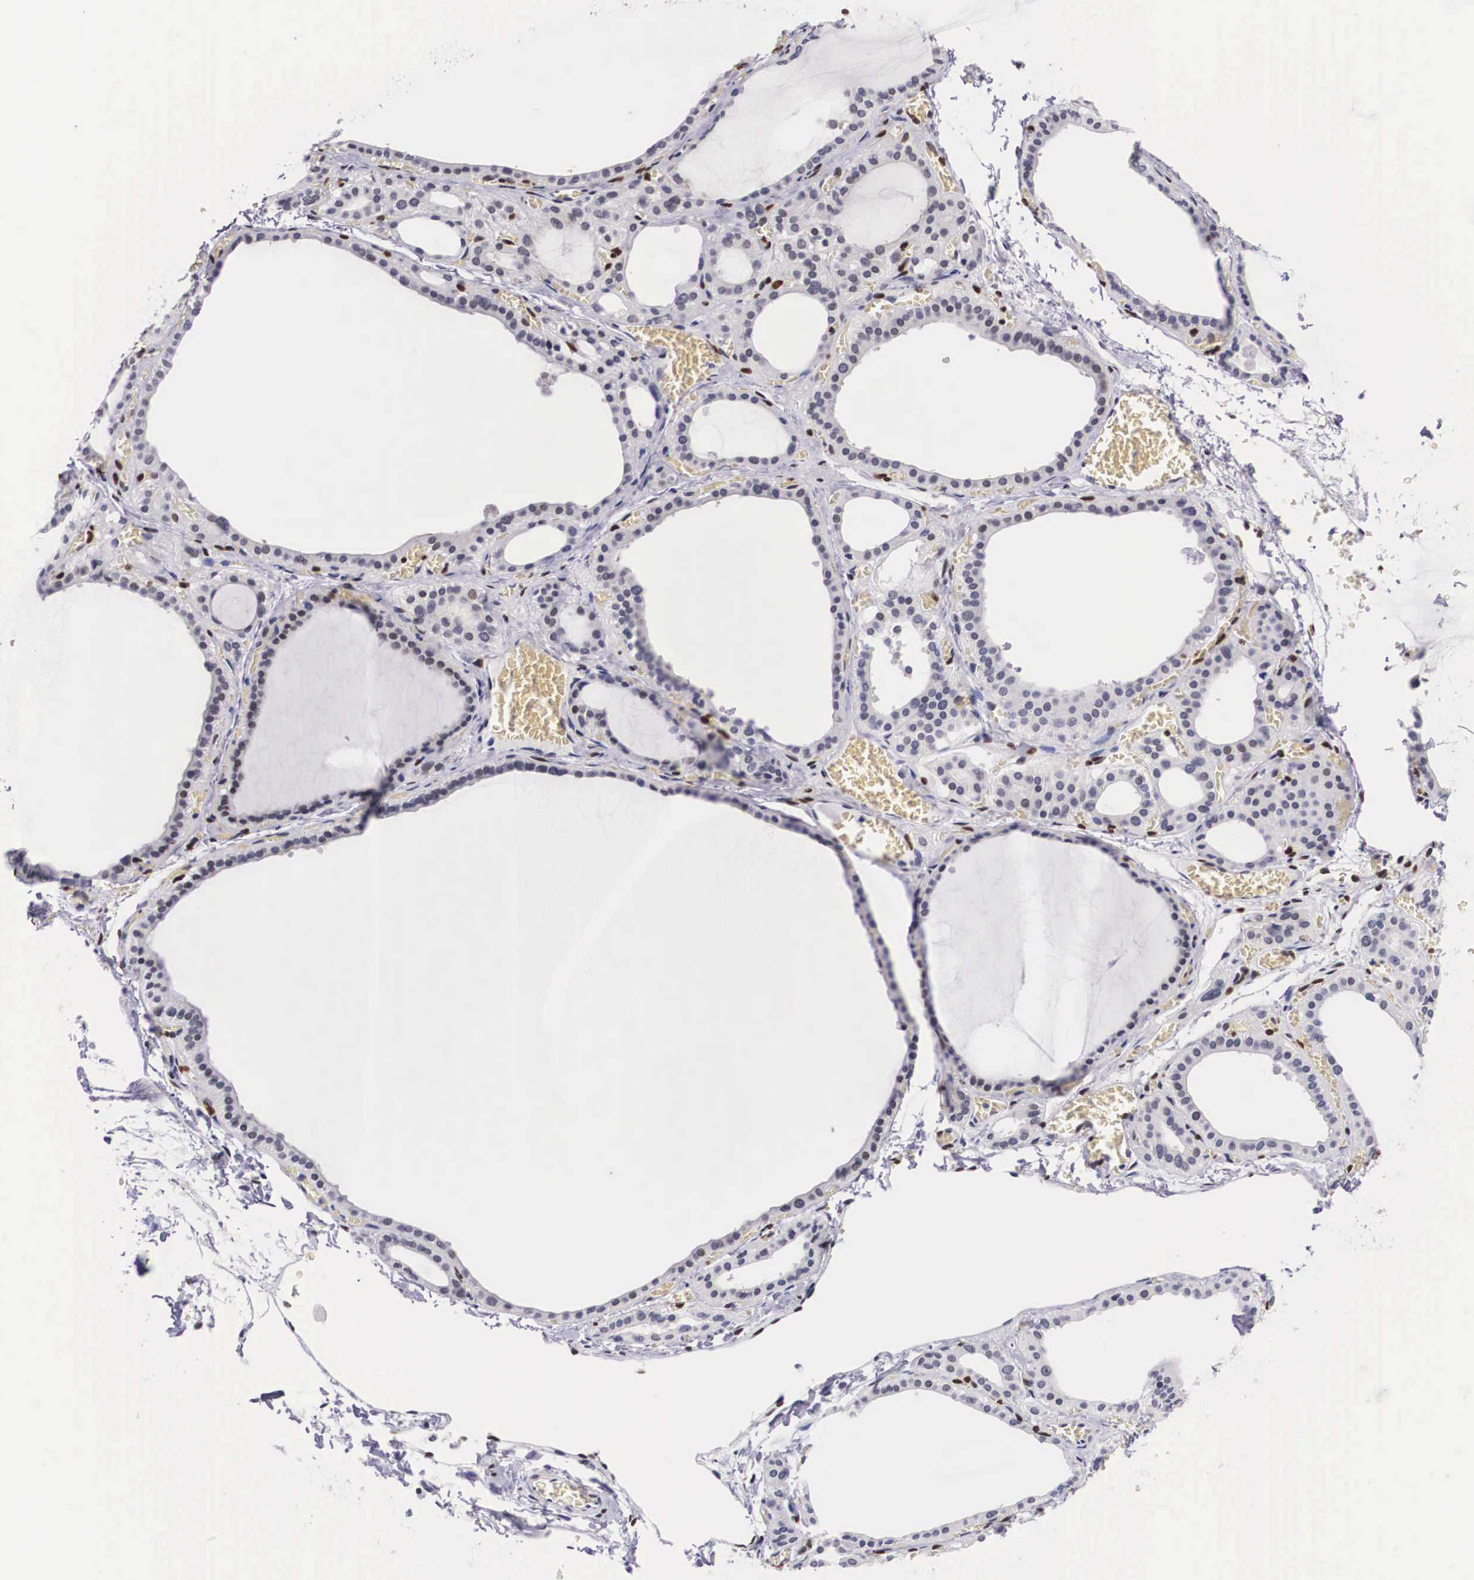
{"staining": {"intensity": "moderate", "quantity": "<25%", "location": "nuclear"}, "tissue": "thyroid gland", "cell_type": "Glandular cells", "image_type": "normal", "snomed": [{"axis": "morphology", "description": "Normal tissue, NOS"}, {"axis": "topography", "description": "Thyroid gland"}], "caption": "This micrograph exhibits immunohistochemistry (IHC) staining of unremarkable human thyroid gland, with low moderate nuclear staining in approximately <25% of glandular cells.", "gene": "KHDRBS3", "patient": {"sex": "female", "age": 55}}